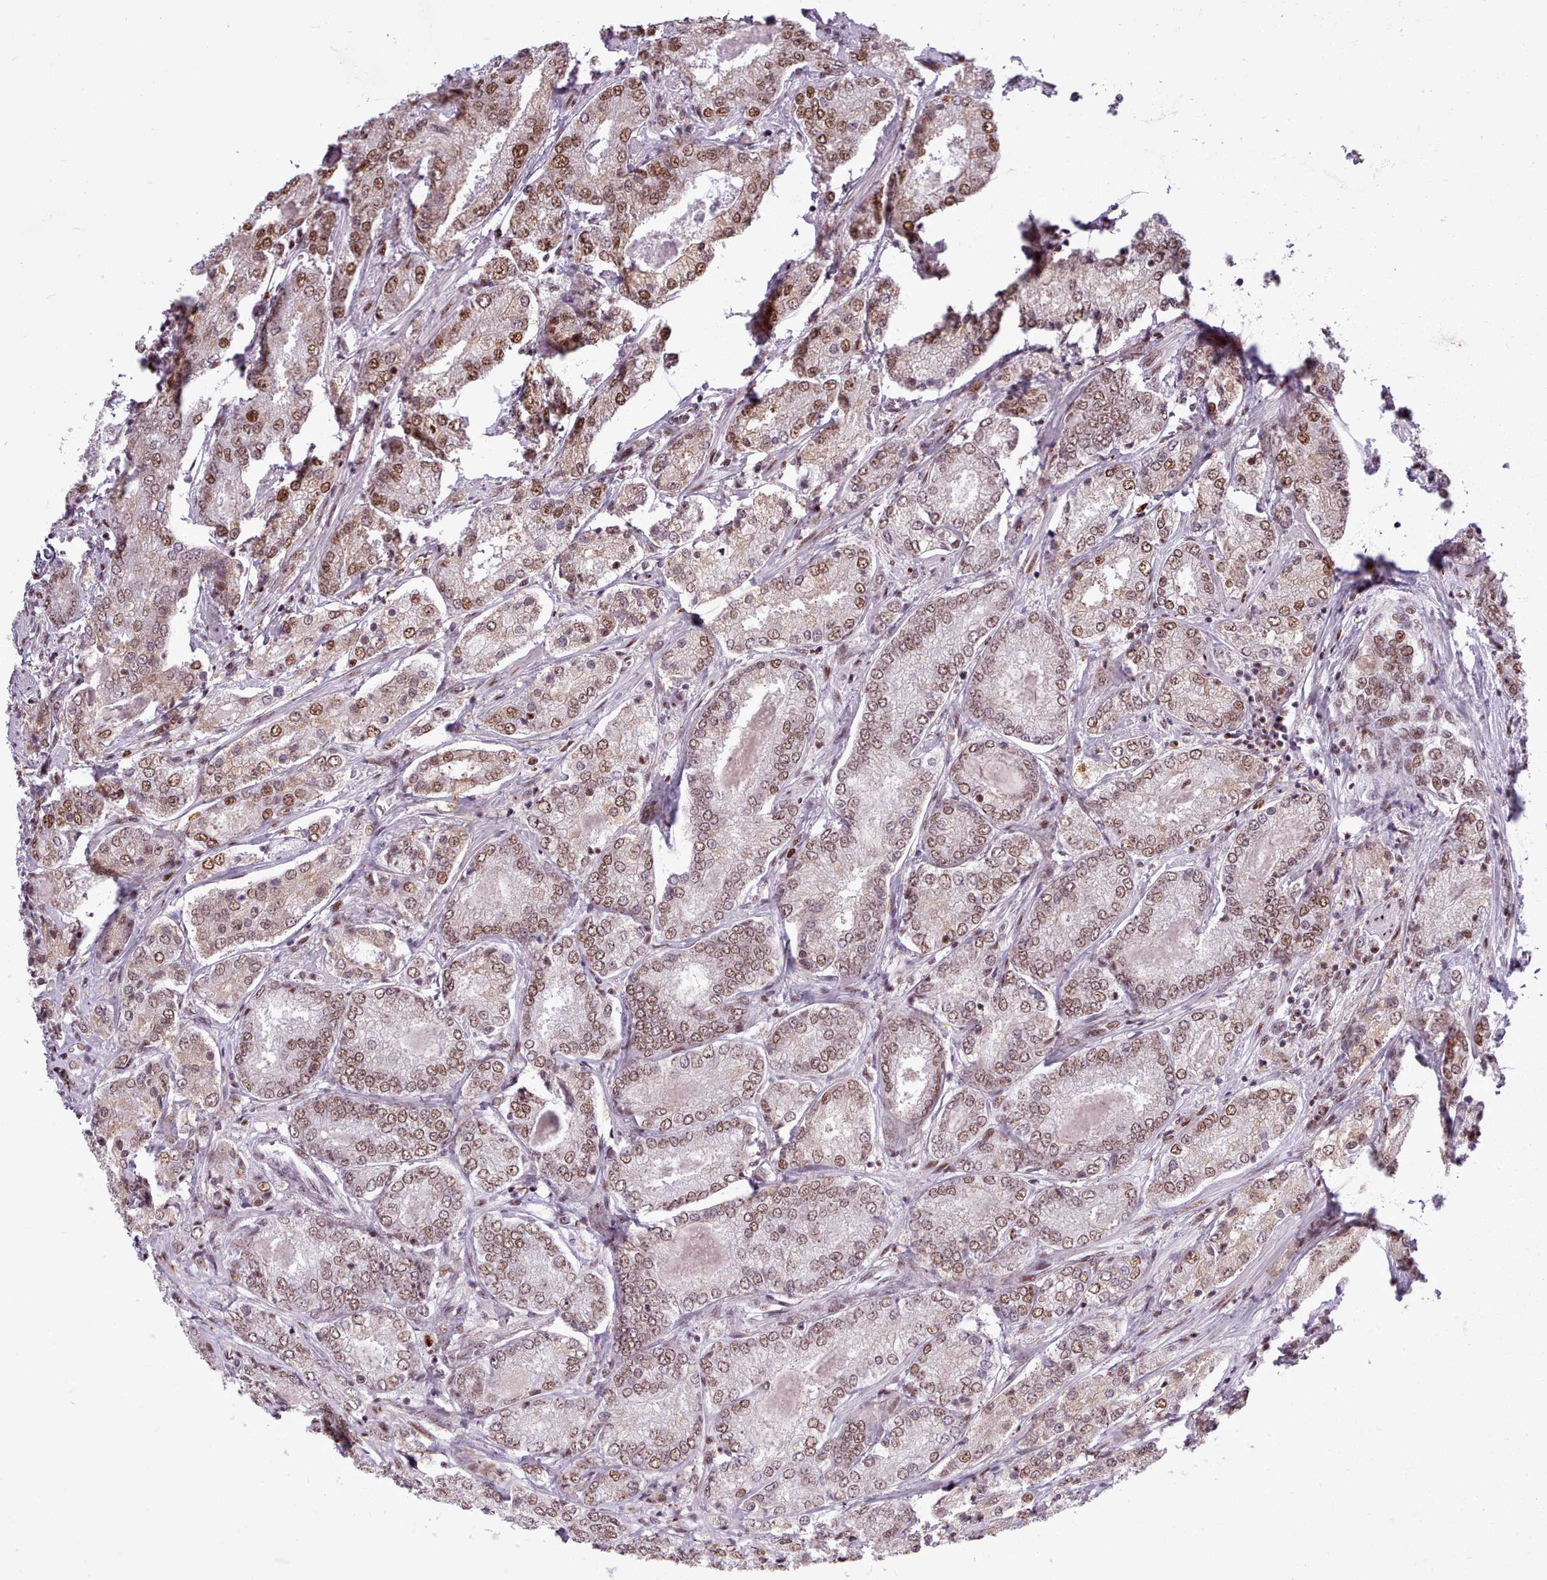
{"staining": {"intensity": "moderate", "quantity": ">75%", "location": "nuclear"}, "tissue": "prostate cancer", "cell_type": "Tumor cells", "image_type": "cancer", "snomed": [{"axis": "morphology", "description": "Adenocarcinoma, High grade"}, {"axis": "topography", "description": "Prostate"}], "caption": "A micrograph showing moderate nuclear staining in about >75% of tumor cells in high-grade adenocarcinoma (prostate), as visualized by brown immunohistochemical staining.", "gene": "SRSF4", "patient": {"sex": "male", "age": 63}}